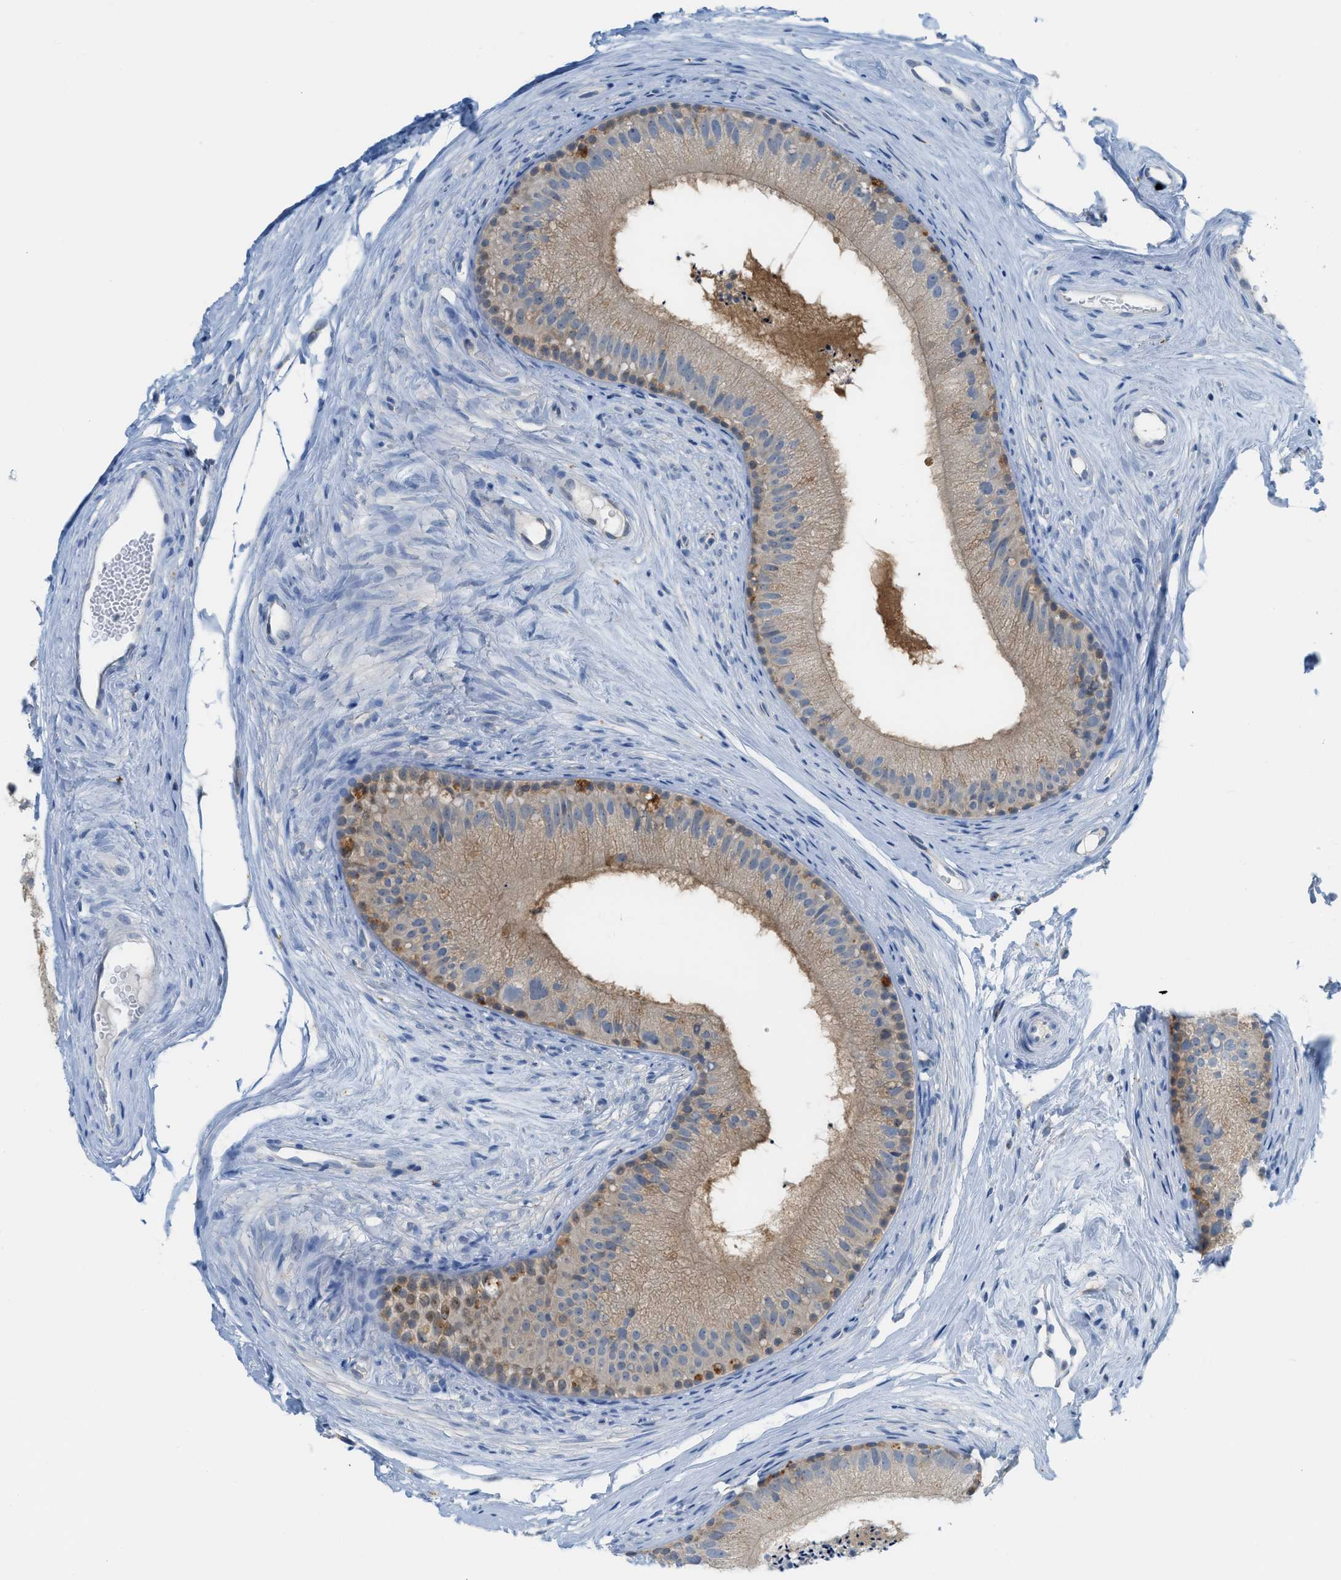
{"staining": {"intensity": "moderate", "quantity": ">75%", "location": "cytoplasmic/membranous"}, "tissue": "epididymis", "cell_type": "Glandular cells", "image_type": "normal", "snomed": [{"axis": "morphology", "description": "Normal tissue, NOS"}, {"axis": "topography", "description": "Epididymis"}], "caption": "Immunohistochemical staining of benign epididymis demonstrates medium levels of moderate cytoplasmic/membranous staining in about >75% of glandular cells.", "gene": "CSTB", "patient": {"sex": "male", "age": 56}}